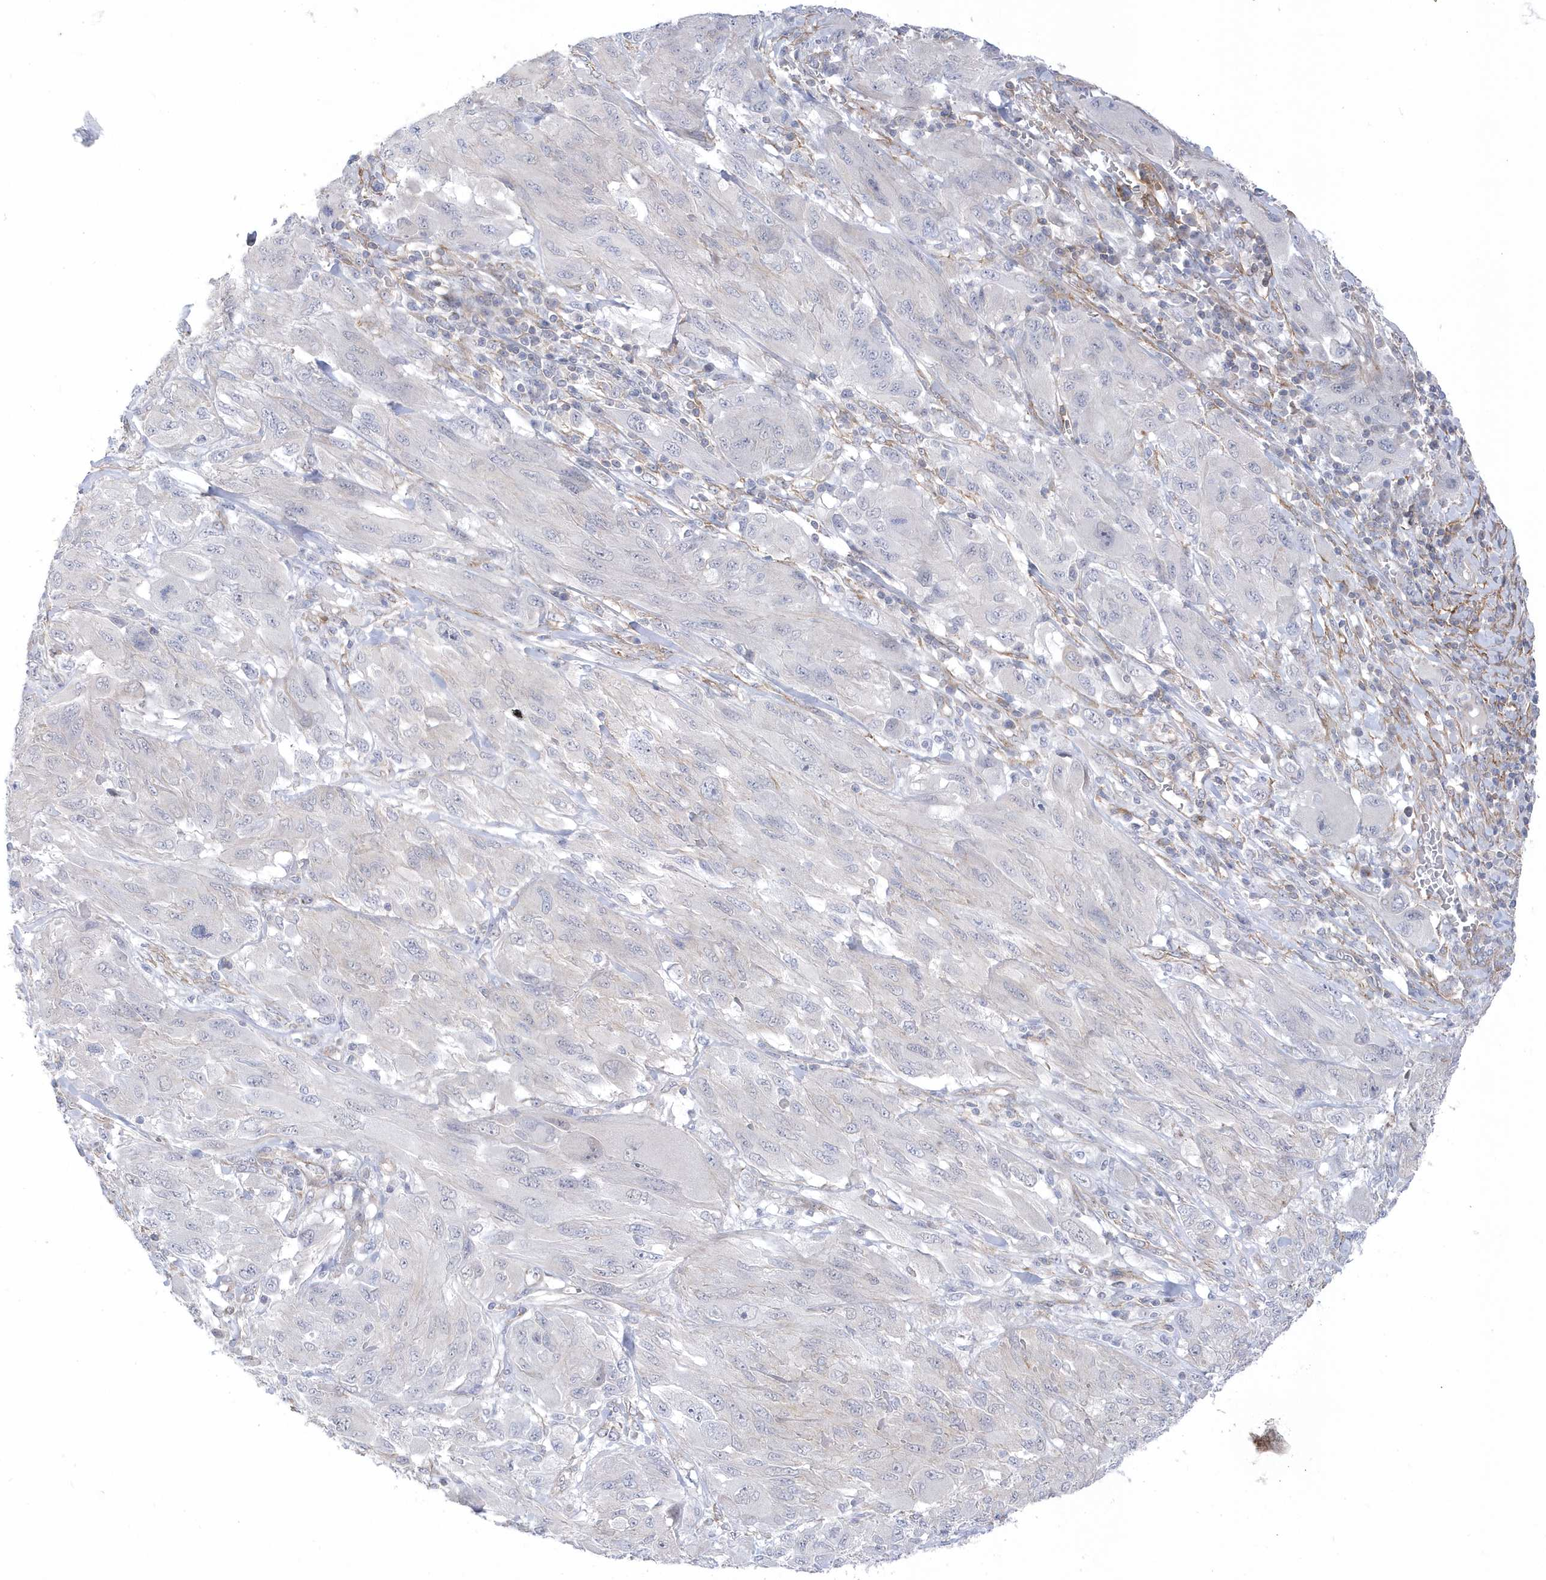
{"staining": {"intensity": "negative", "quantity": "none", "location": "none"}, "tissue": "melanoma", "cell_type": "Tumor cells", "image_type": "cancer", "snomed": [{"axis": "morphology", "description": "Malignant melanoma, NOS"}, {"axis": "topography", "description": "Skin"}], "caption": "Histopathology image shows no protein staining in tumor cells of melanoma tissue.", "gene": "ANAPC1", "patient": {"sex": "female", "age": 91}}